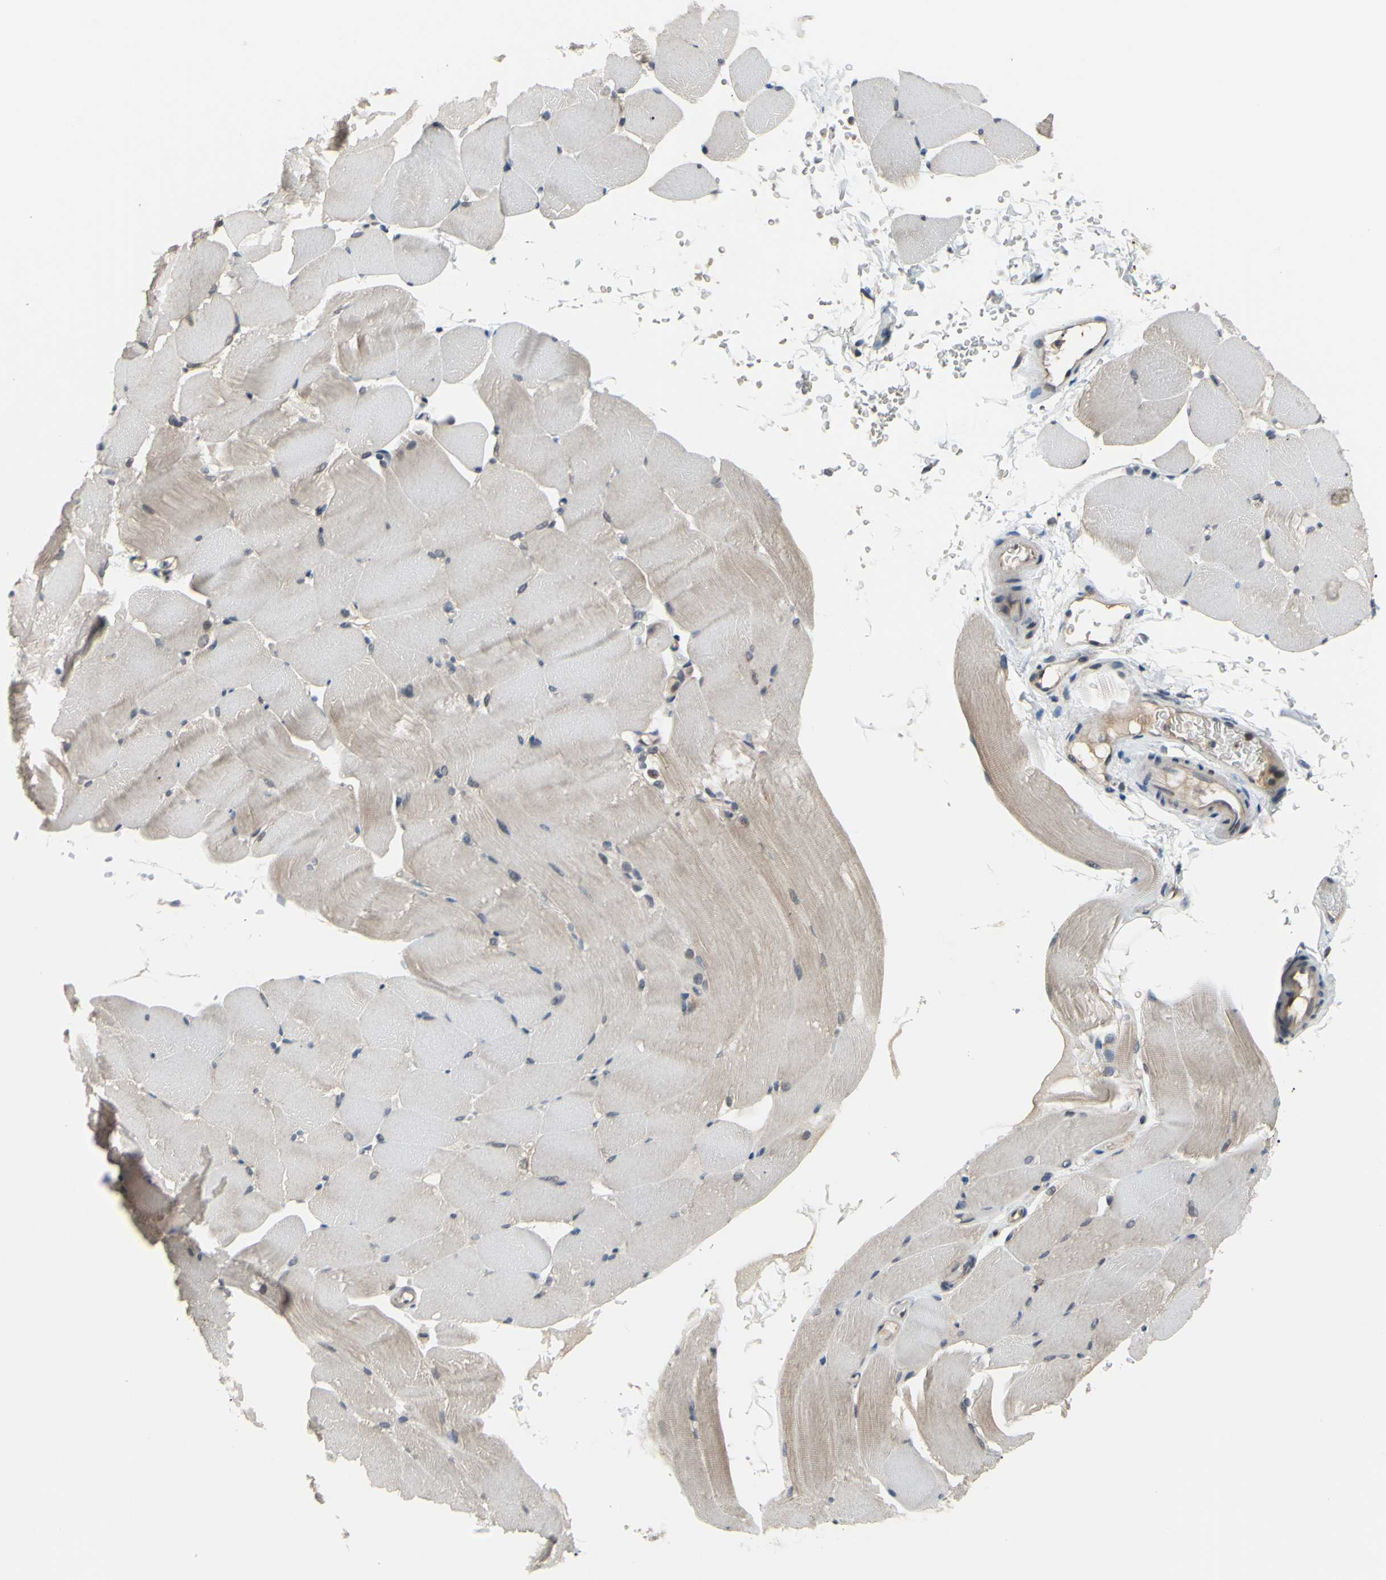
{"staining": {"intensity": "weak", "quantity": "25%-75%", "location": "cytoplasmic/membranous"}, "tissue": "skeletal muscle", "cell_type": "Myocytes", "image_type": "normal", "snomed": [{"axis": "morphology", "description": "Normal tissue, NOS"}, {"axis": "topography", "description": "Skeletal muscle"}, {"axis": "topography", "description": "Parathyroid gland"}], "caption": "Immunohistochemical staining of normal skeletal muscle exhibits low levels of weak cytoplasmic/membranous expression in about 25%-75% of myocytes. The staining is performed using DAB brown chromogen to label protein expression. The nuclei are counter-stained blue using hematoxylin.", "gene": "SP4", "patient": {"sex": "female", "age": 37}}